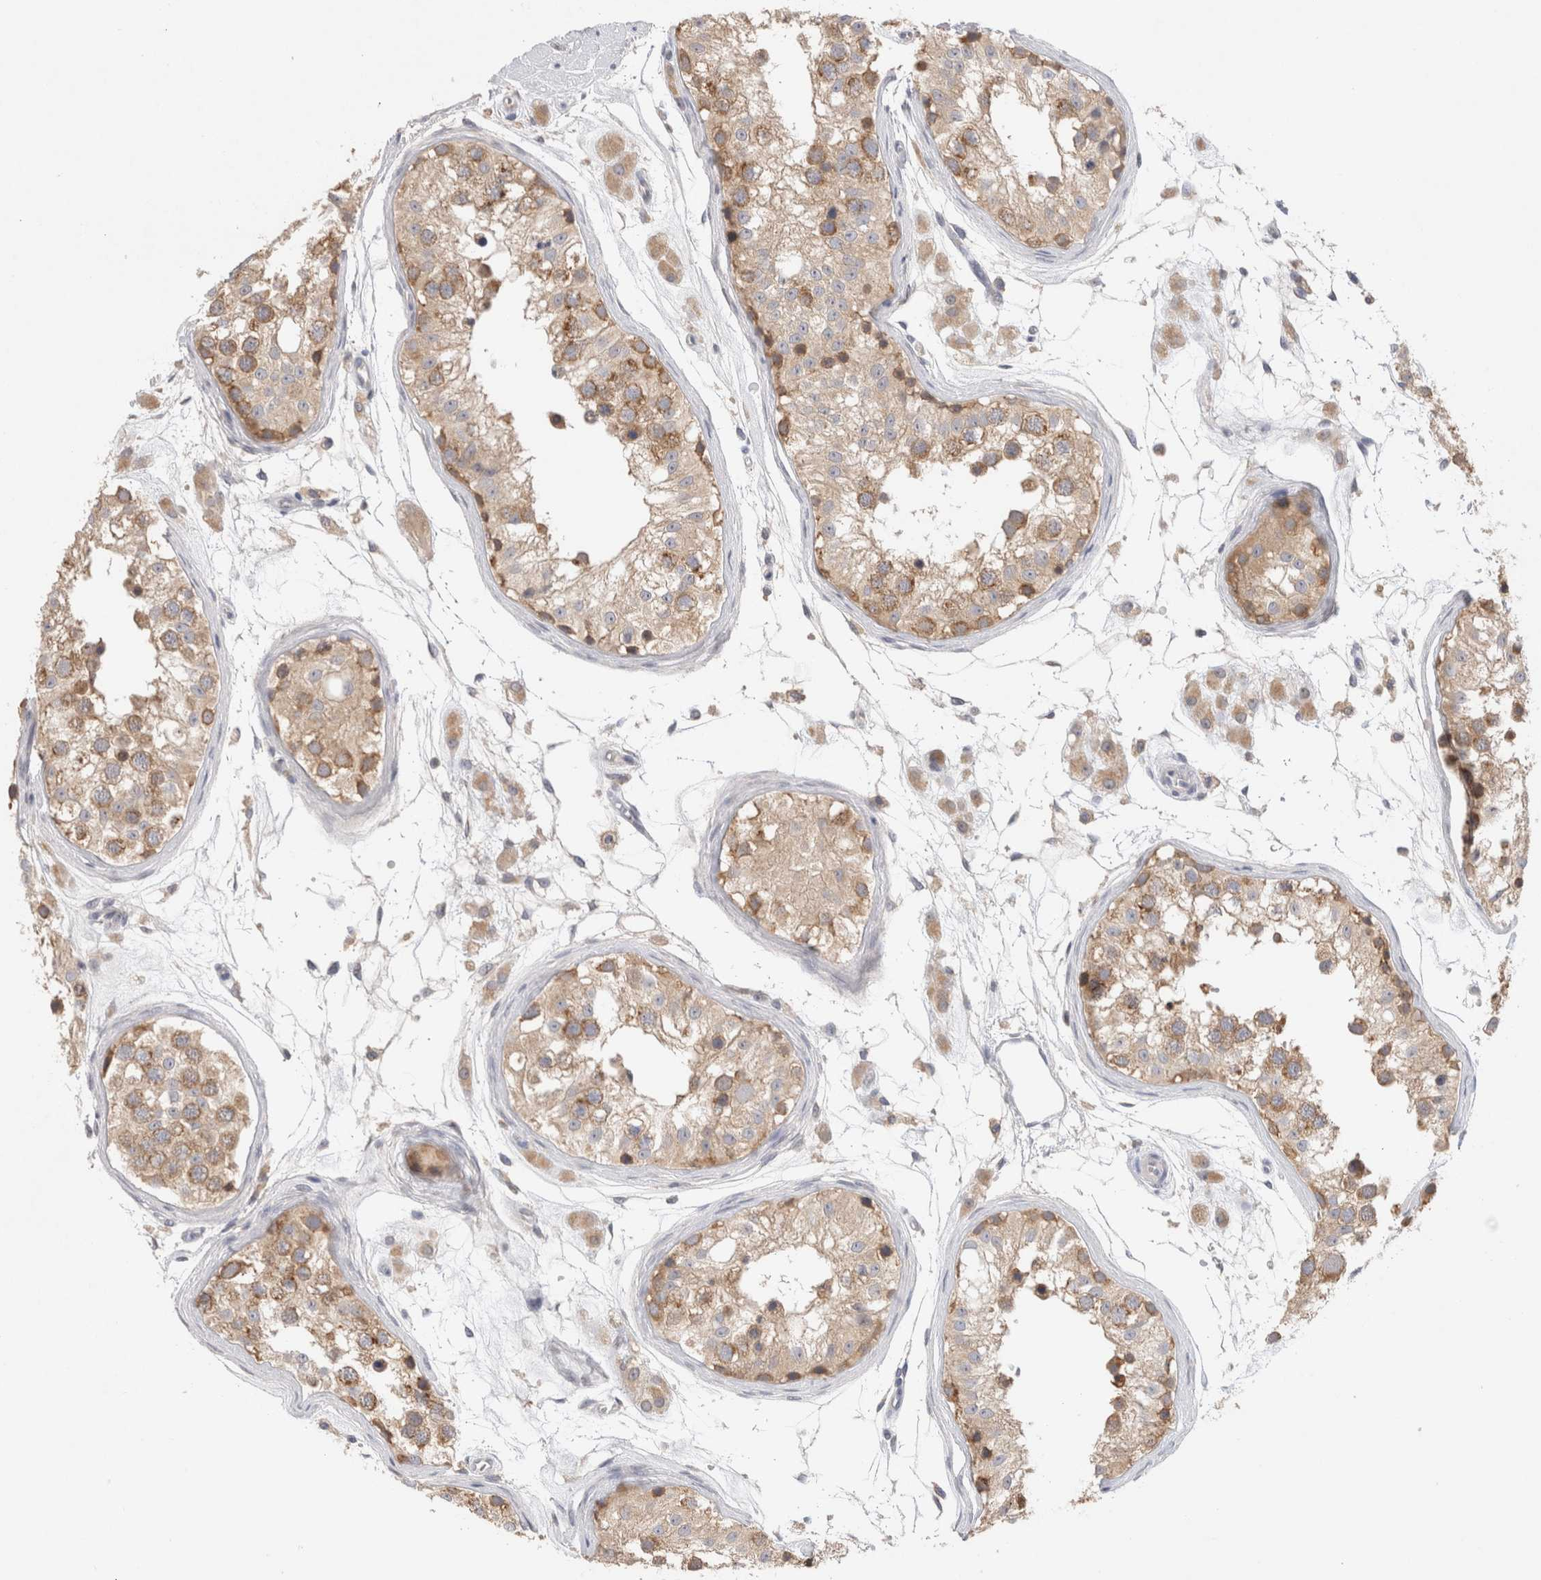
{"staining": {"intensity": "moderate", "quantity": ">75%", "location": "cytoplasmic/membranous"}, "tissue": "testis", "cell_type": "Cells in seminiferous ducts", "image_type": "normal", "snomed": [{"axis": "morphology", "description": "Normal tissue, NOS"}, {"axis": "morphology", "description": "Adenocarcinoma, metastatic, NOS"}, {"axis": "topography", "description": "Testis"}], "caption": "This is a micrograph of IHC staining of normal testis, which shows moderate positivity in the cytoplasmic/membranous of cells in seminiferous ducts.", "gene": "GAS1", "patient": {"sex": "male", "age": 26}}